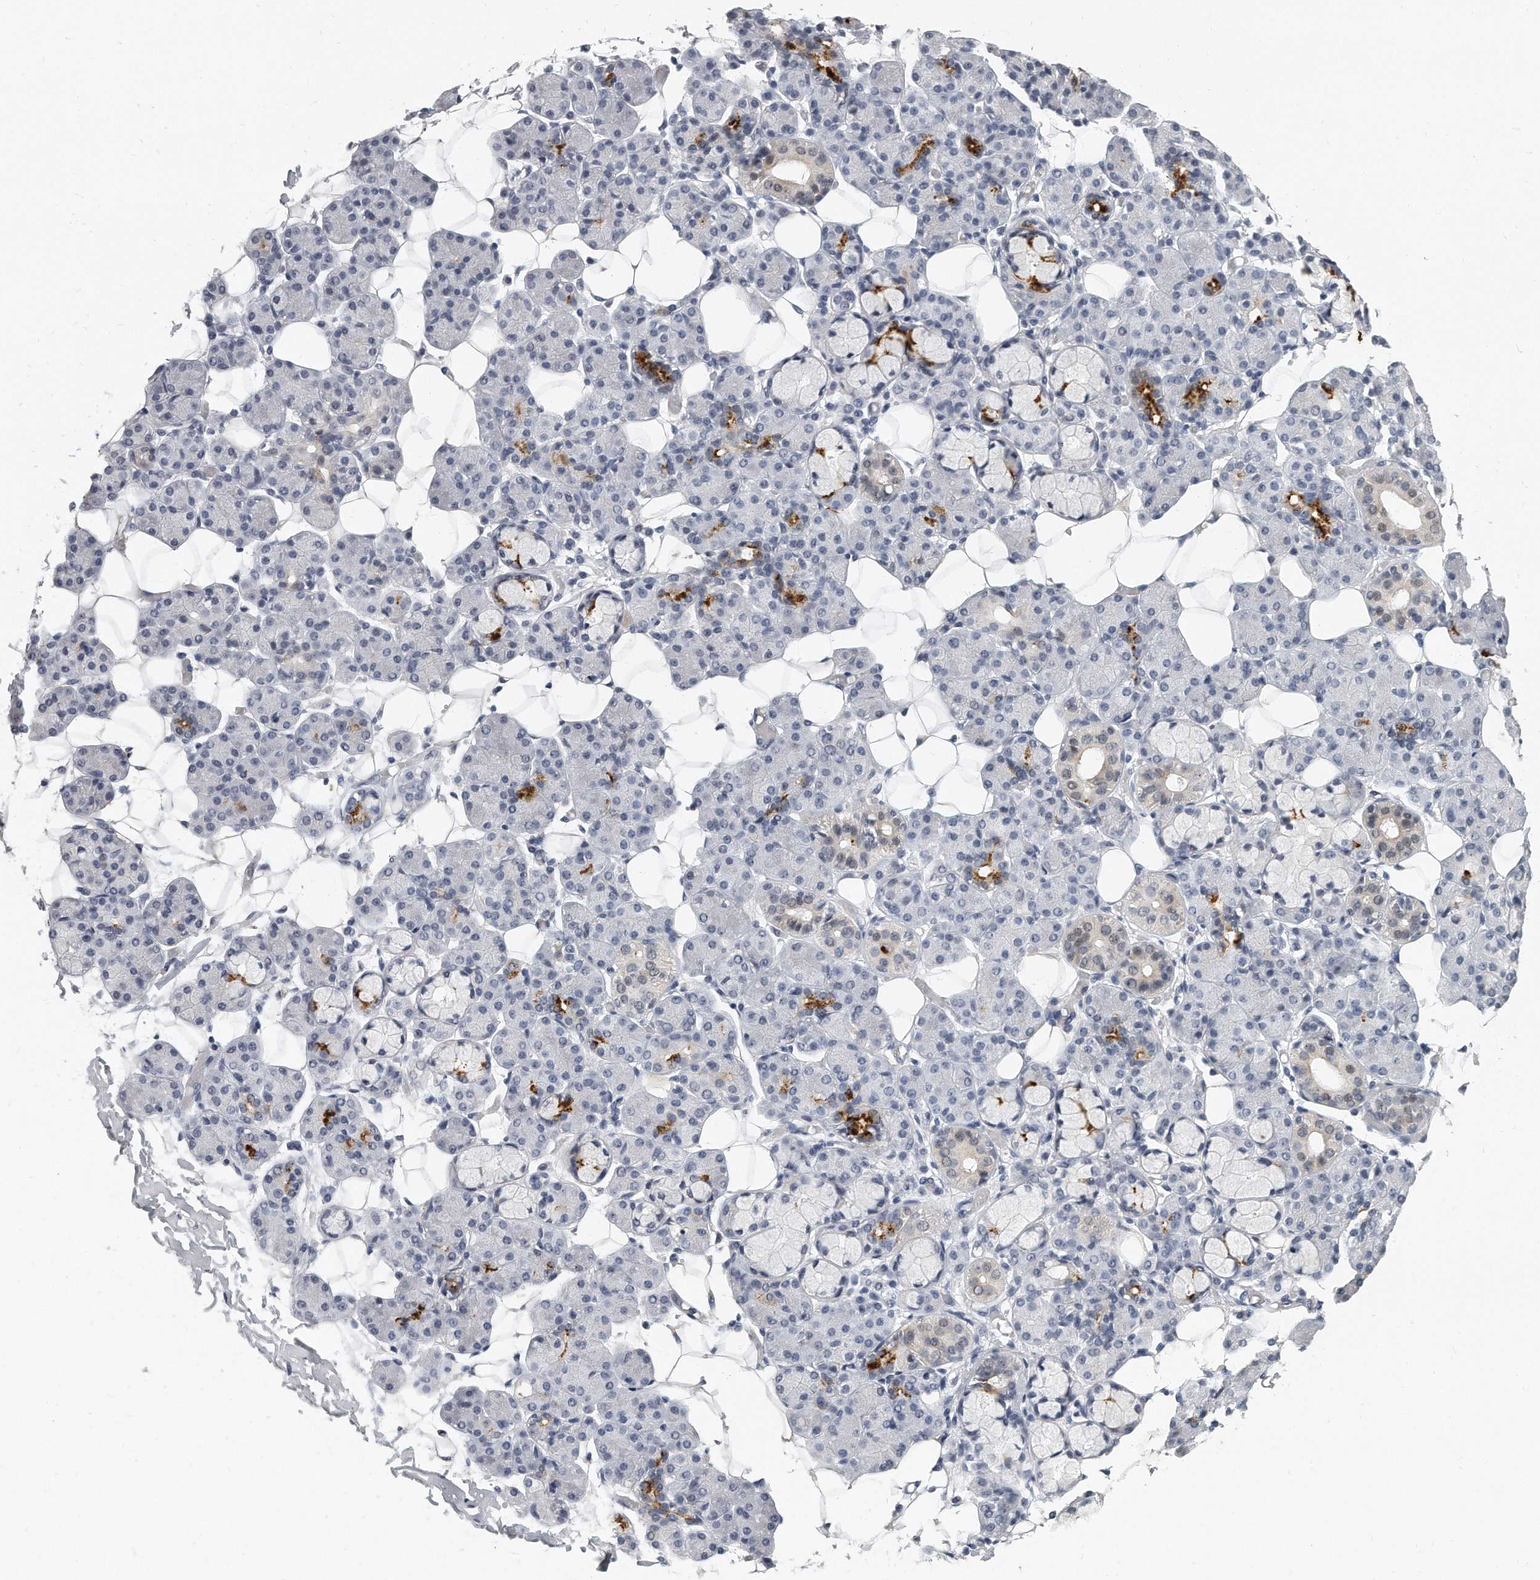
{"staining": {"intensity": "strong", "quantity": "<25%", "location": "cytoplasmic/membranous"}, "tissue": "salivary gland", "cell_type": "Glandular cells", "image_type": "normal", "snomed": [{"axis": "morphology", "description": "Normal tissue, NOS"}, {"axis": "topography", "description": "Salivary gland"}], "caption": "Protein positivity by immunohistochemistry shows strong cytoplasmic/membranous expression in approximately <25% of glandular cells in unremarkable salivary gland. (Brightfield microscopy of DAB IHC at high magnification).", "gene": "TFCP2L1", "patient": {"sex": "male", "age": 63}}